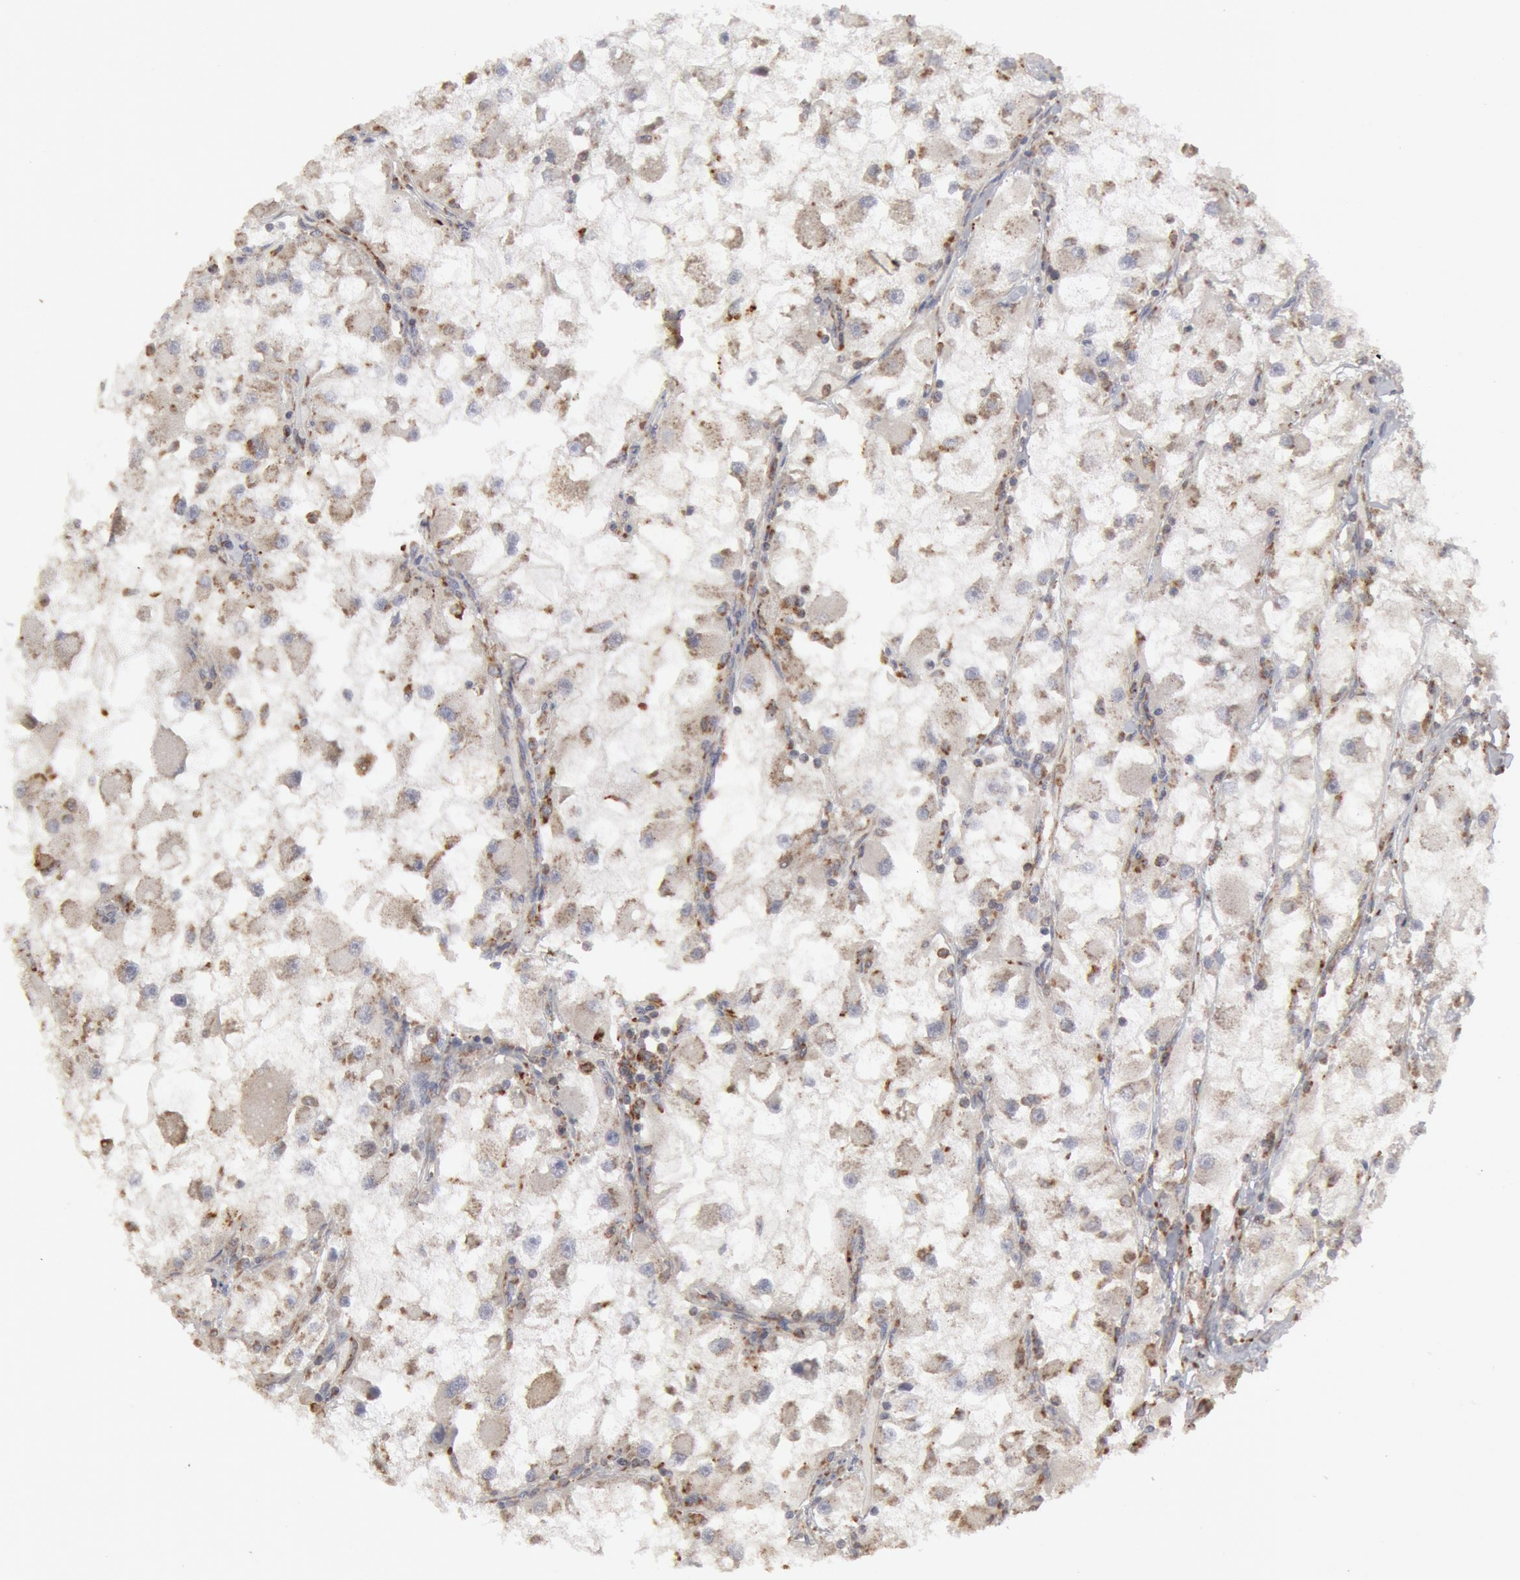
{"staining": {"intensity": "negative", "quantity": "none", "location": "none"}, "tissue": "renal cancer", "cell_type": "Tumor cells", "image_type": "cancer", "snomed": [{"axis": "morphology", "description": "Adenocarcinoma, NOS"}, {"axis": "topography", "description": "Kidney"}], "caption": "This is an IHC photomicrograph of renal adenocarcinoma. There is no staining in tumor cells.", "gene": "OSBPL8", "patient": {"sex": "female", "age": 73}}